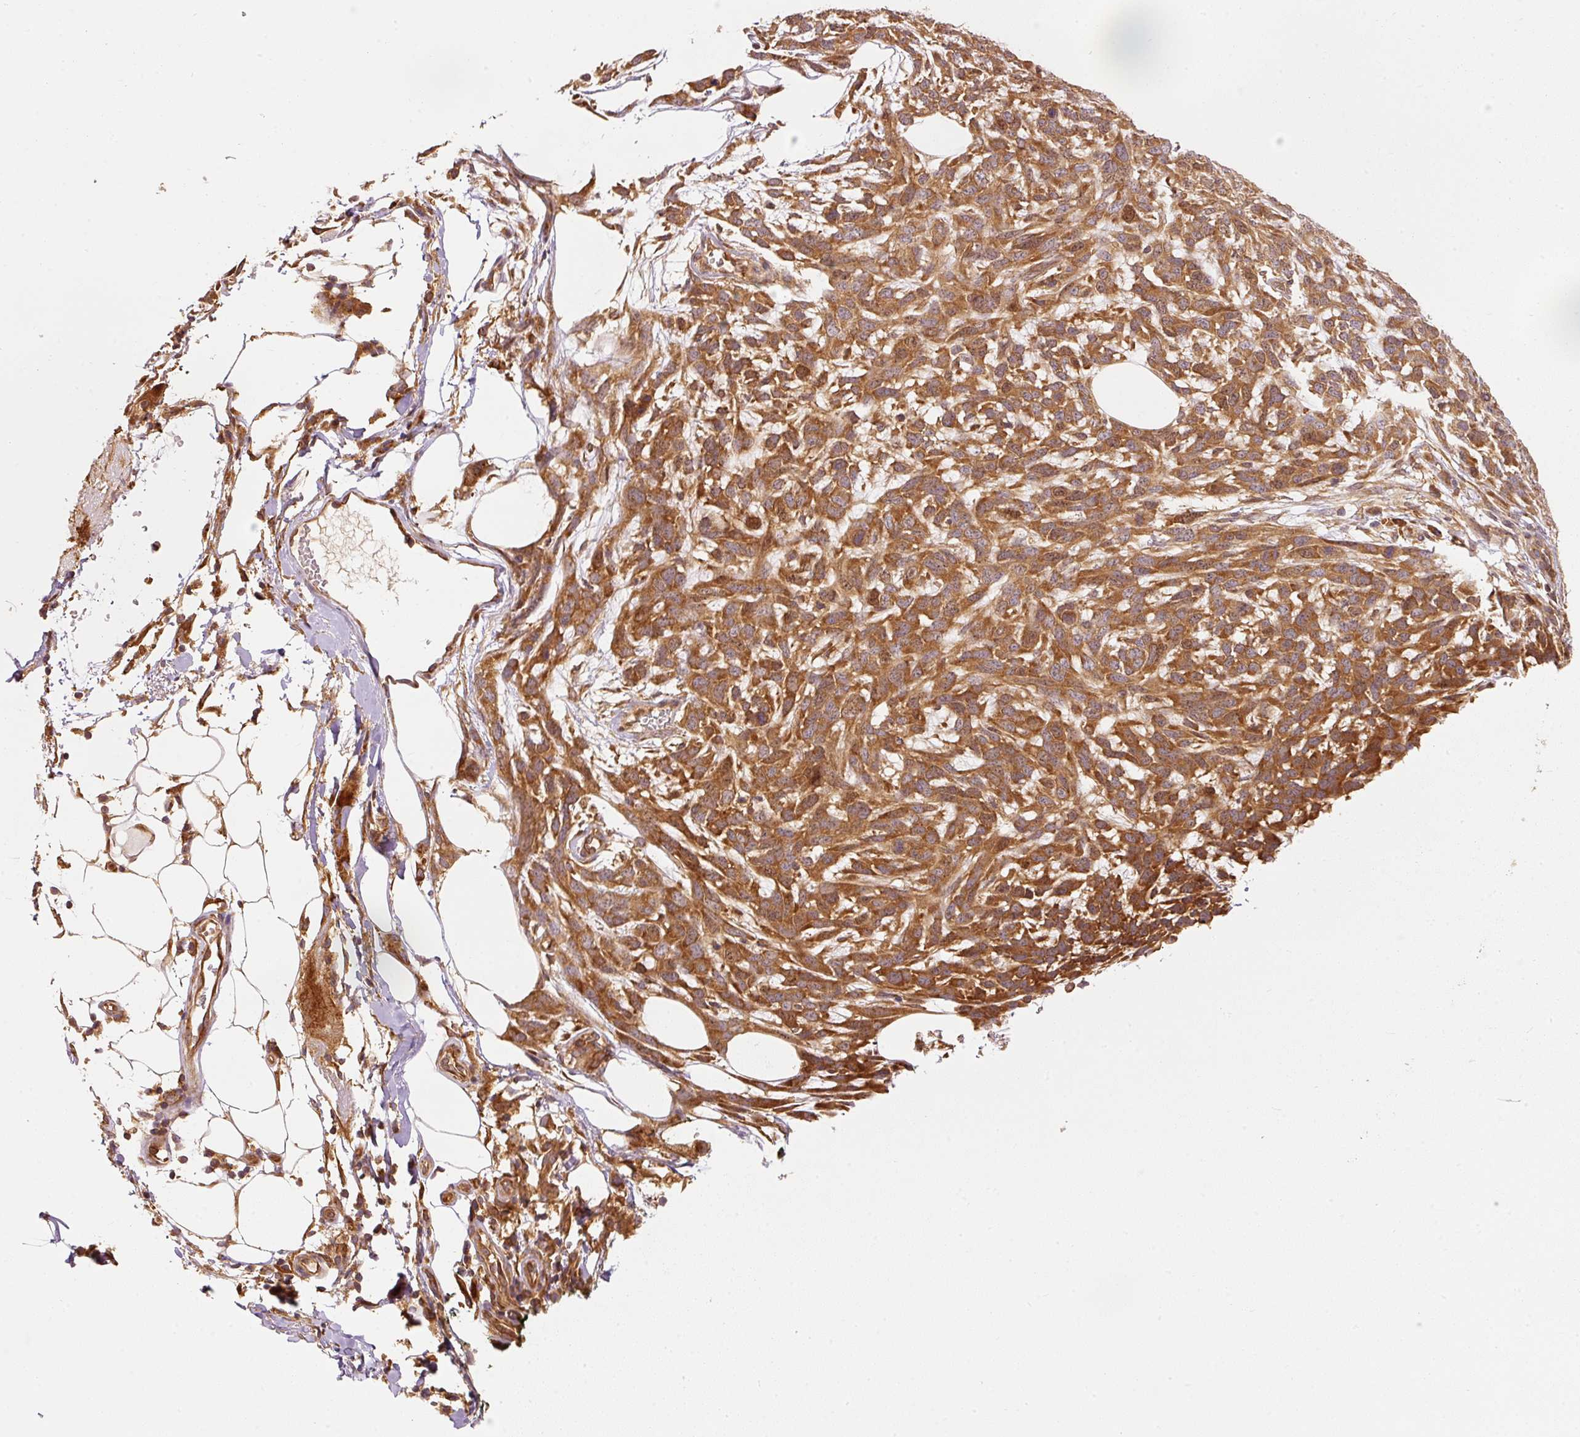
{"staining": {"intensity": "moderate", "quantity": ">75%", "location": "cytoplasmic/membranous"}, "tissue": "melanoma", "cell_type": "Tumor cells", "image_type": "cancer", "snomed": [{"axis": "morphology", "description": "Normal morphology"}, {"axis": "morphology", "description": "Malignant melanoma, NOS"}, {"axis": "topography", "description": "Skin"}], "caption": "Tumor cells demonstrate medium levels of moderate cytoplasmic/membranous expression in approximately >75% of cells in human malignant melanoma.", "gene": "EIF3B", "patient": {"sex": "female", "age": 72}}